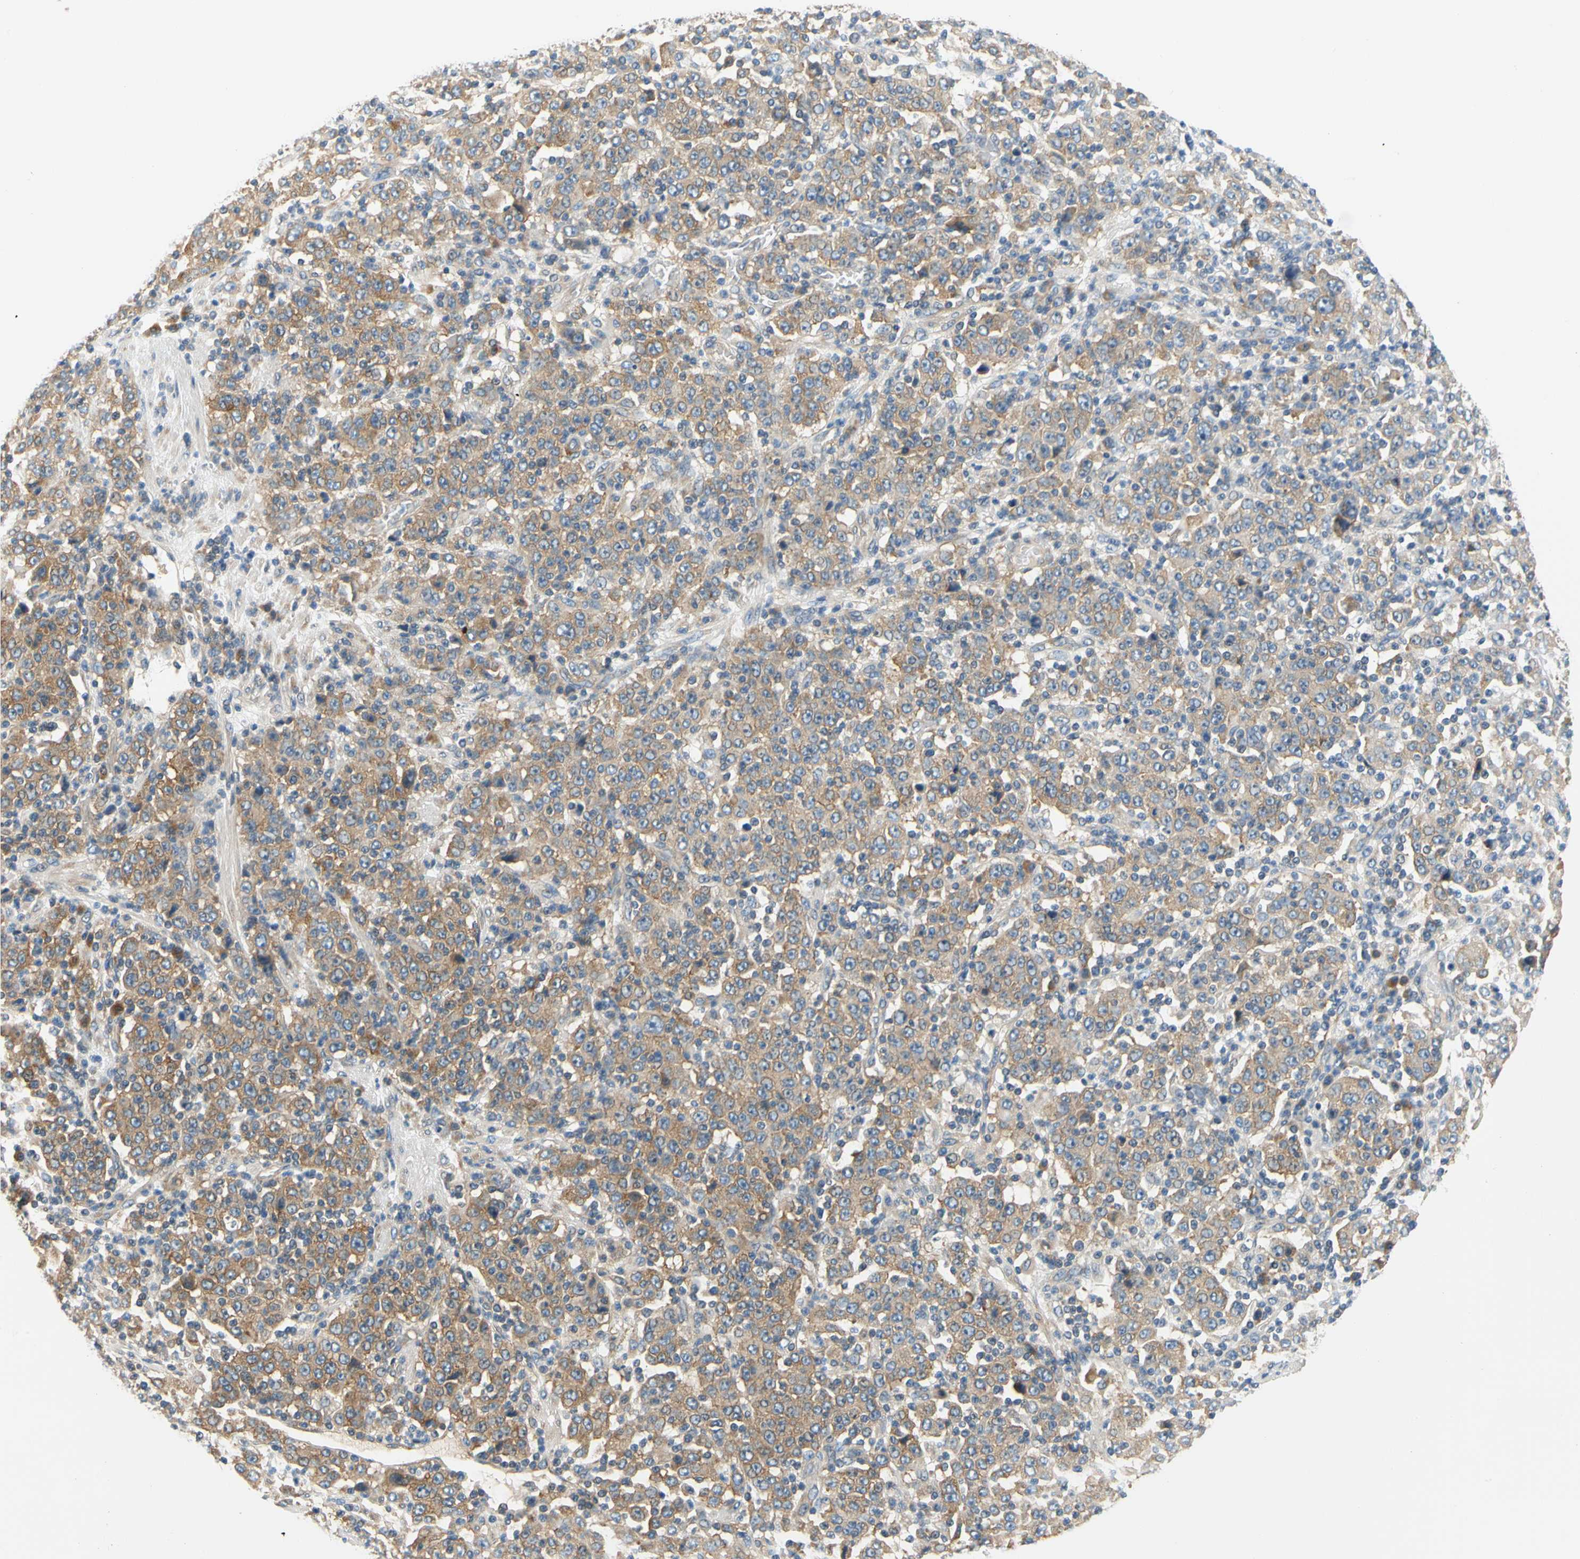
{"staining": {"intensity": "moderate", "quantity": ">75%", "location": "cytoplasmic/membranous"}, "tissue": "stomach cancer", "cell_type": "Tumor cells", "image_type": "cancer", "snomed": [{"axis": "morphology", "description": "Normal tissue, NOS"}, {"axis": "morphology", "description": "Adenocarcinoma, NOS"}, {"axis": "topography", "description": "Stomach, upper"}, {"axis": "topography", "description": "Stomach"}], "caption": "Protein staining of stomach adenocarcinoma tissue demonstrates moderate cytoplasmic/membranous staining in approximately >75% of tumor cells.", "gene": "LRRC47", "patient": {"sex": "male", "age": 59}}